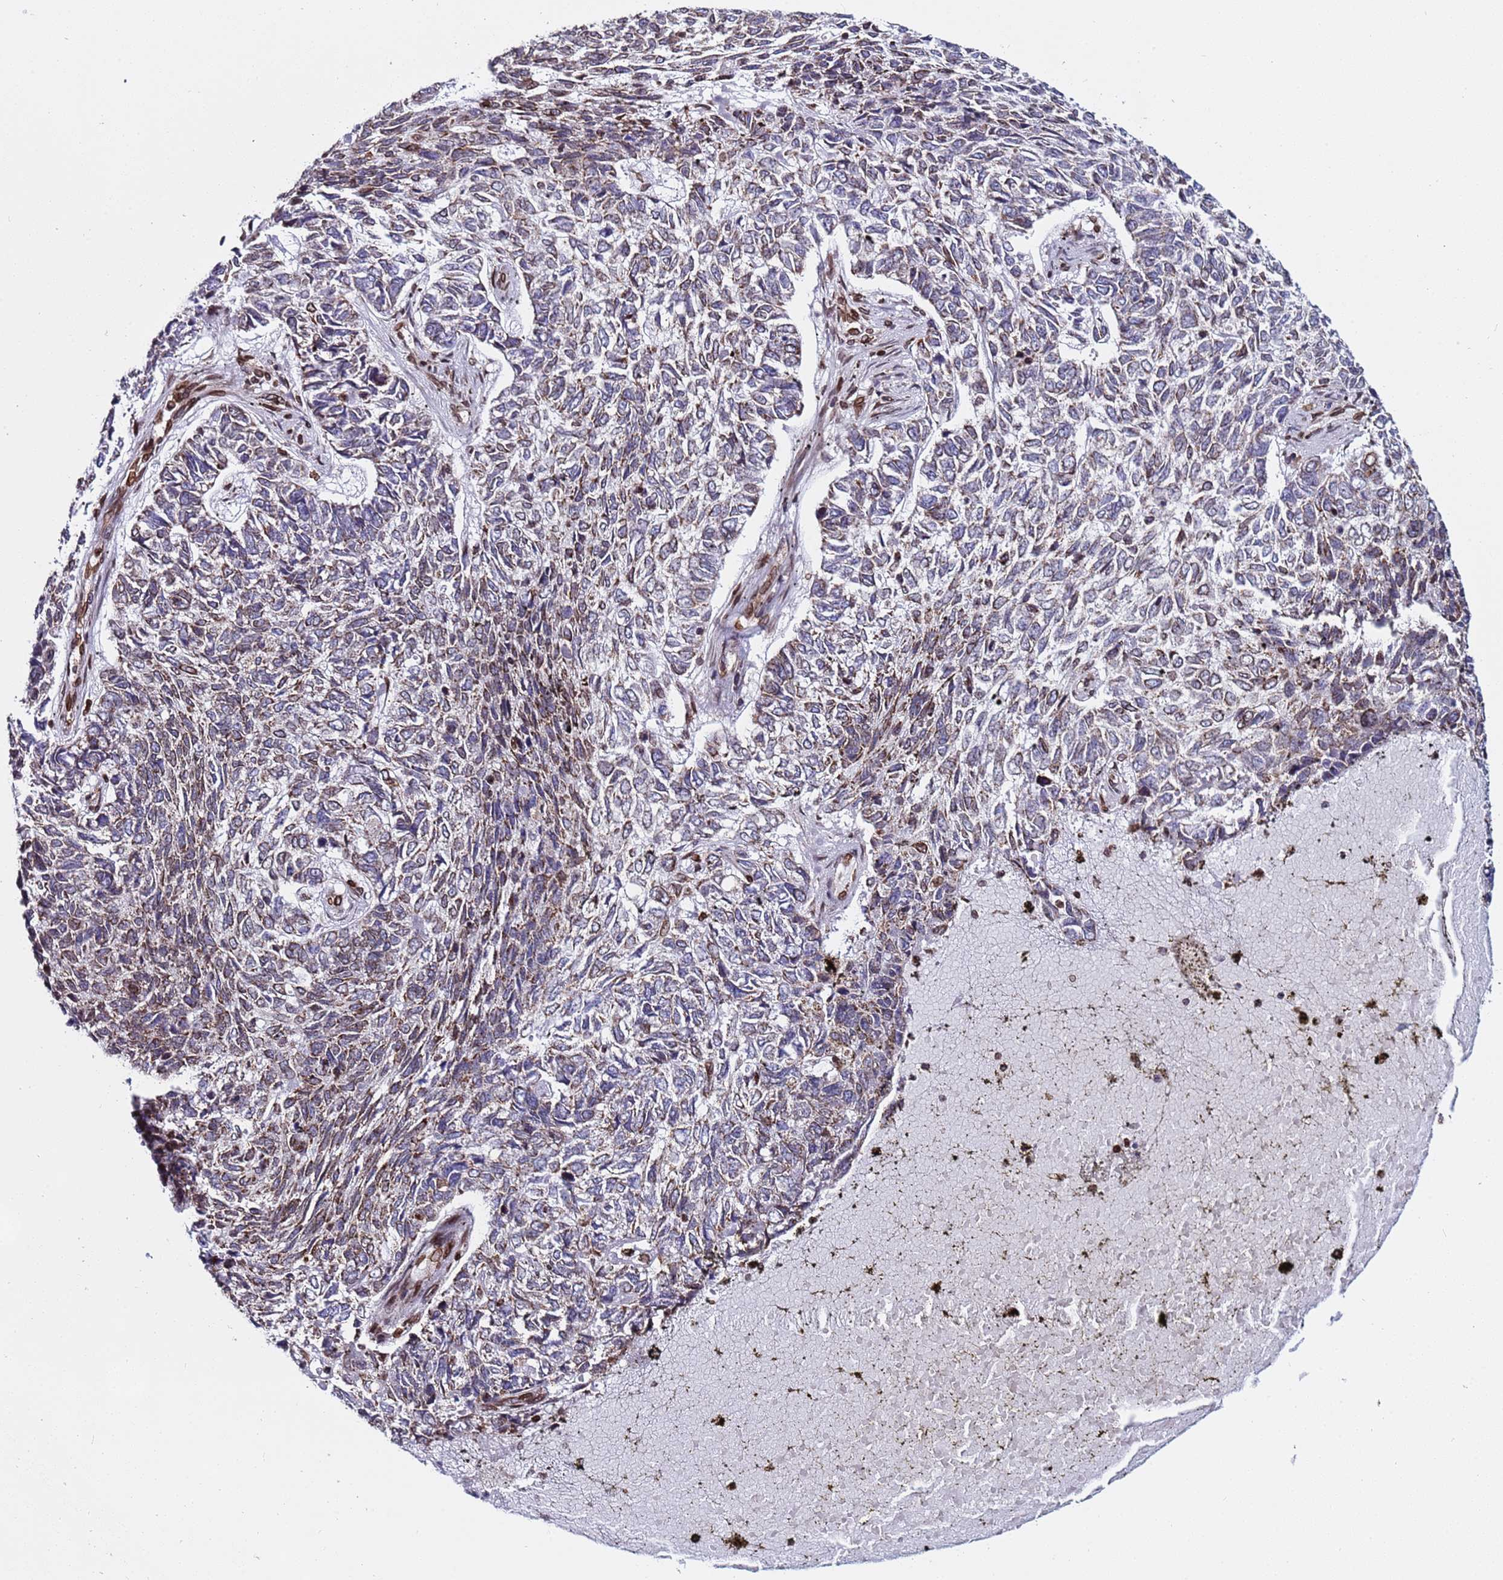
{"staining": {"intensity": "weak", "quantity": "25%-75%", "location": "cytoplasmic/membranous"}, "tissue": "skin cancer", "cell_type": "Tumor cells", "image_type": "cancer", "snomed": [{"axis": "morphology", "description": "Basal cell carcinoma"}, {"axis": "topography", "description": "Skin"}], "caption": "Basal cell carcinoma (skin) stained with DAB immunohistochemistry (IHC) reveals low levels of weak cytoplasmic/membranous positivity in approximately 25%-75% of tumor cells.", "gene": "TOR1AIP1", "patient": {"sex": "female", "age": 65}}